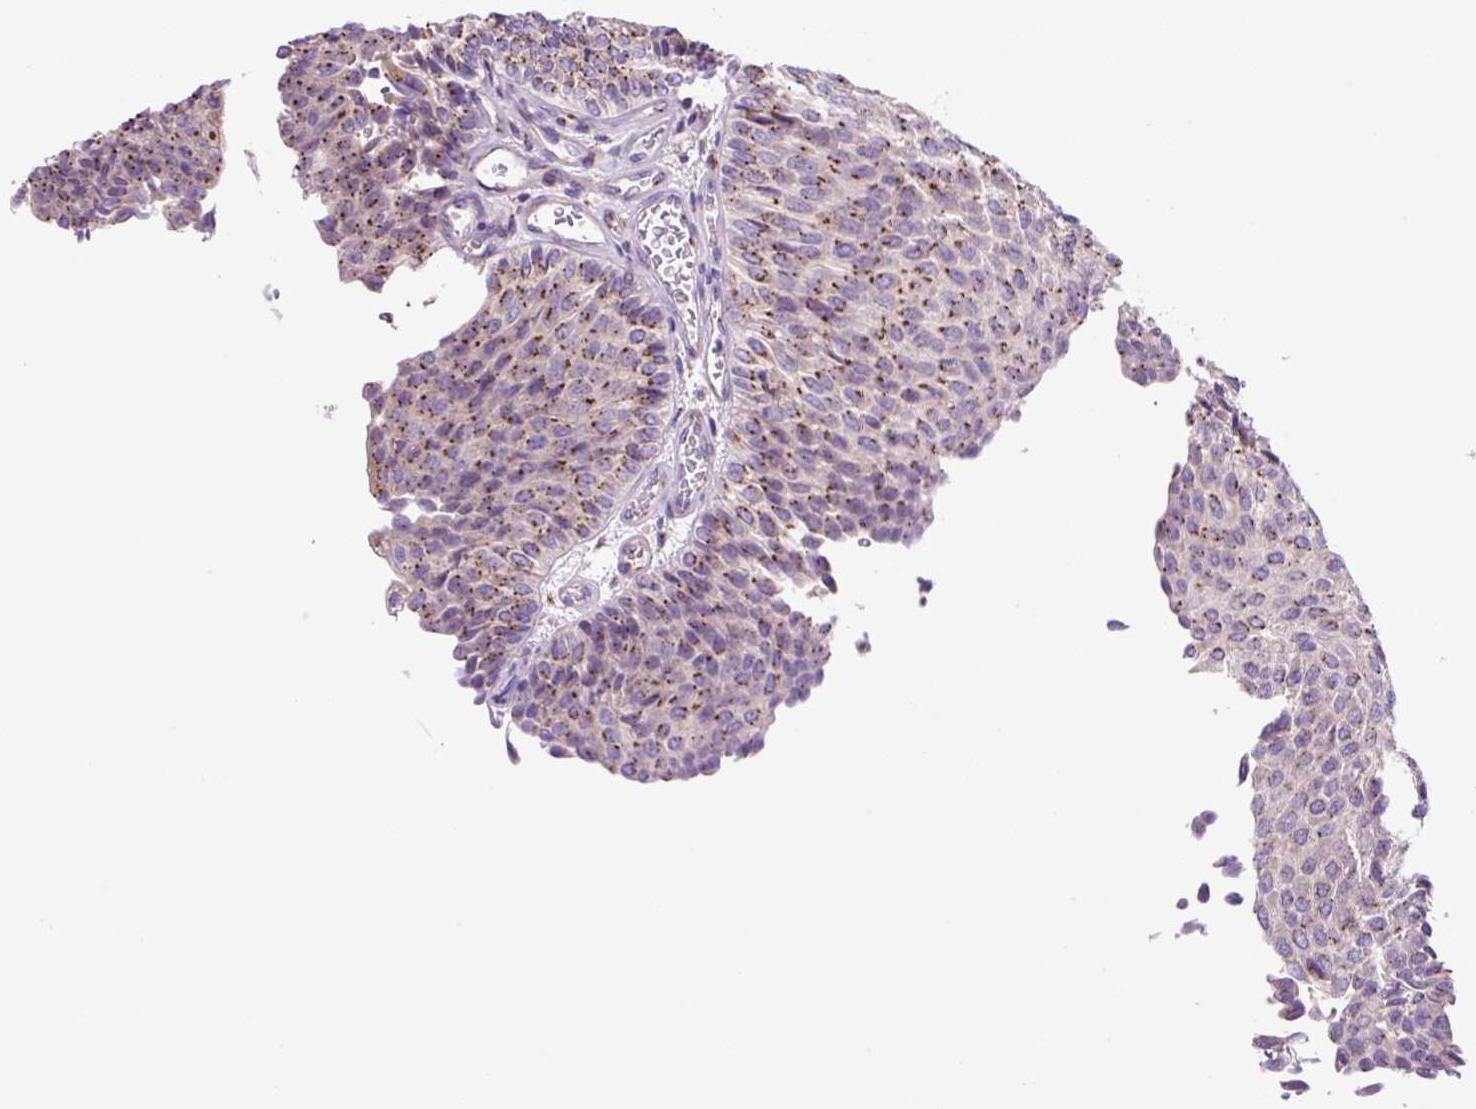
{"staining": {"intensity": "strong", "quantity": "25%-75%", "location": "cytoplasmic/membranous"}, "tissue": "urothelial cancer", "cell_type": "Tumor cells", "image_type": "cancer", "snomed": [{"axis": "morphology", "description": "Urothelial carcinoma, Low grade"}, {"axis": "topography", "description": "Urinary bladder"}], "caption": "Urothelial cancer tissue exhibits strong cytoplasmic/membranous expression in about 25%-75% of tumor cells", "gene": "GORASP1", "patient": {"sex": "male", "age": 78}}